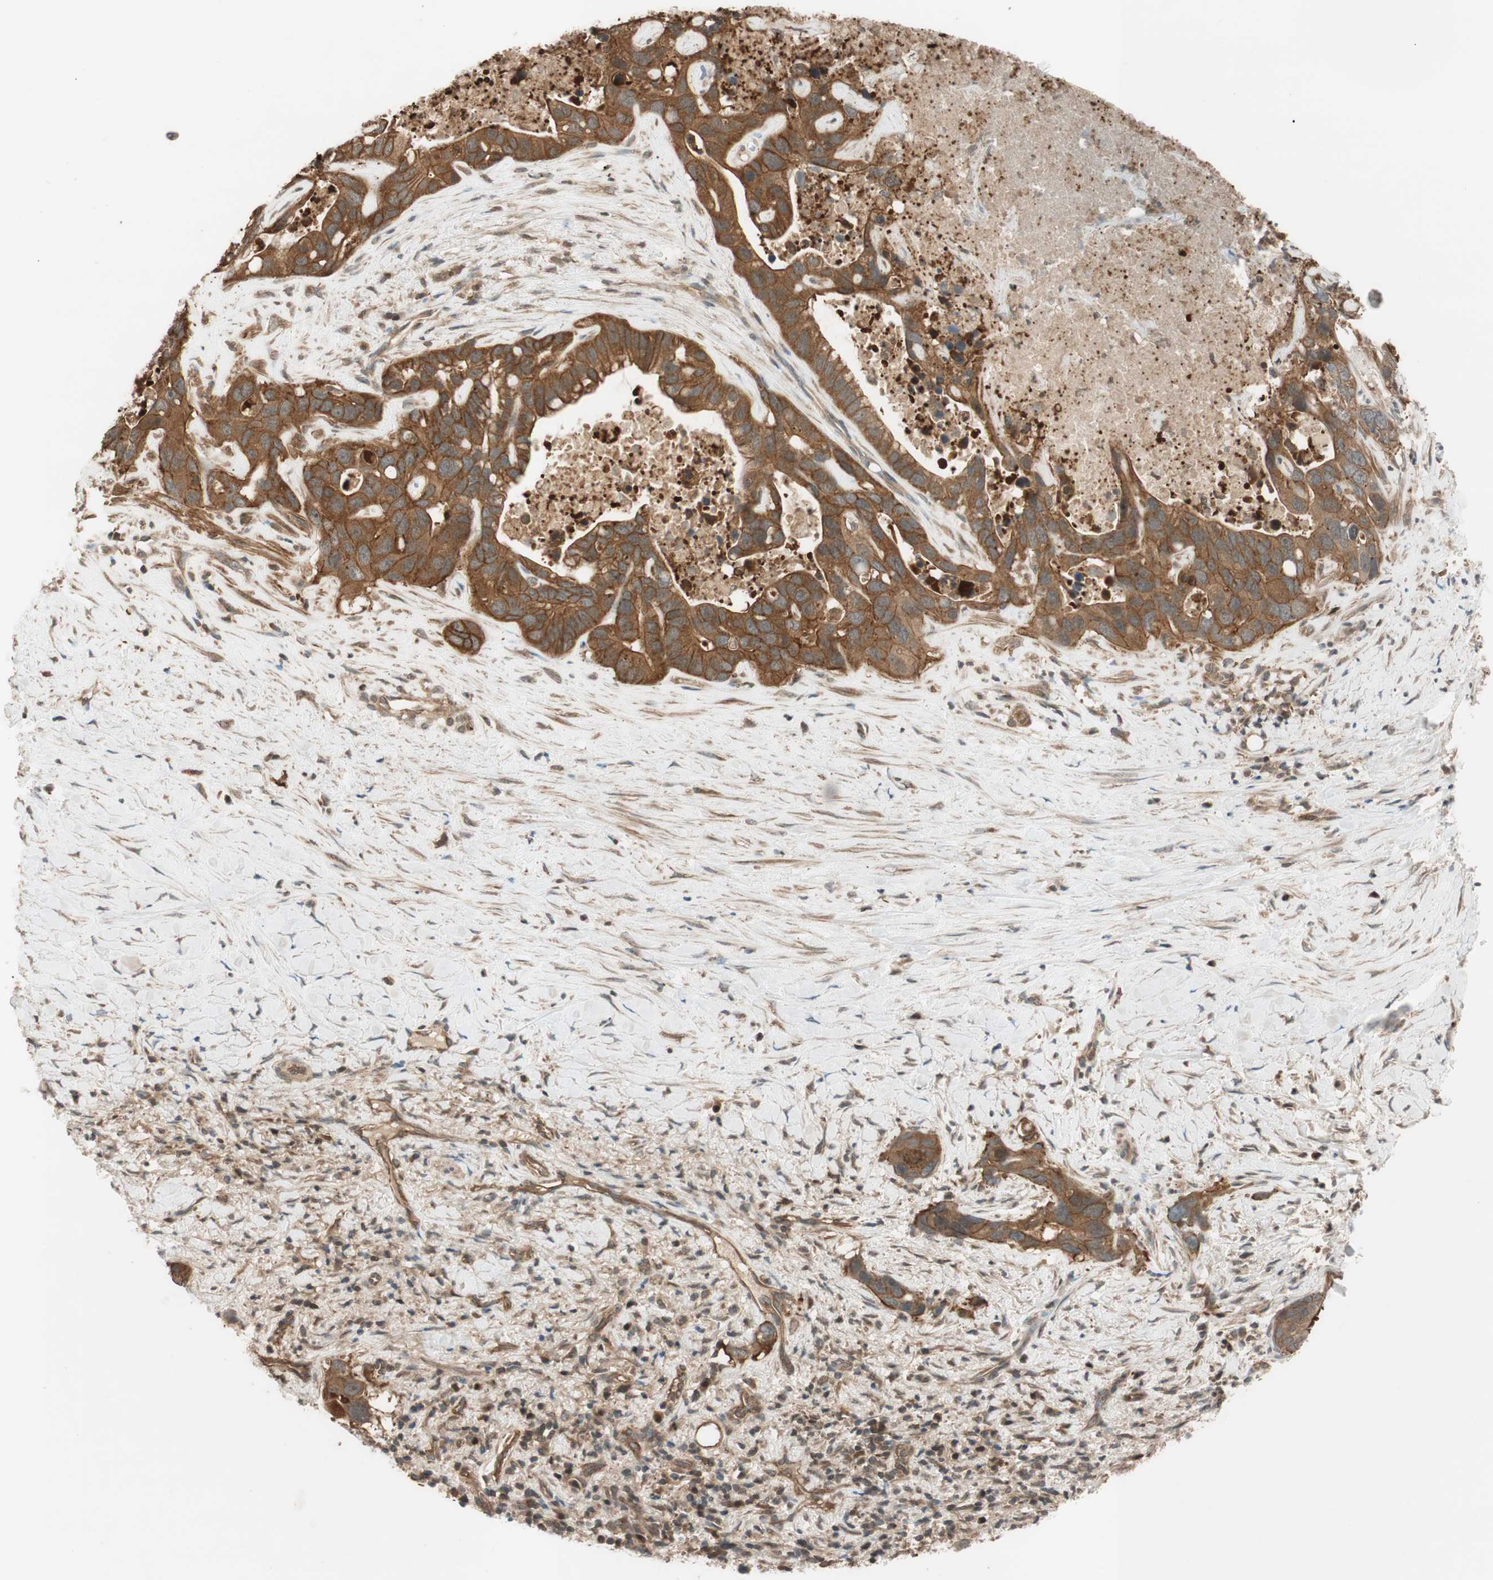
{"staining": {"intensity": "moderate", "quantity": ">75%", "location": "cytoplasmic/membranous"}, "tissue": "liver cancer", "cell_type": "Tumor cells", "image_type": "cancer", "snomed": [{"axis": "morphology", "description": "Cholangiocarcinoma"}, {"axis": "topography", "description": "Liver"}], "caption": "Immunohistochemistry (DAB (3,3'-diaminobenzidine)) staining of human liver cancer (cholangiocarcinoma) exhibits moderate cytoplasmic/membranous protein staining in approximately >75% of tumor cells.", "gene": "EPHA8", "patient": {"sex": "female", "age": 65}}